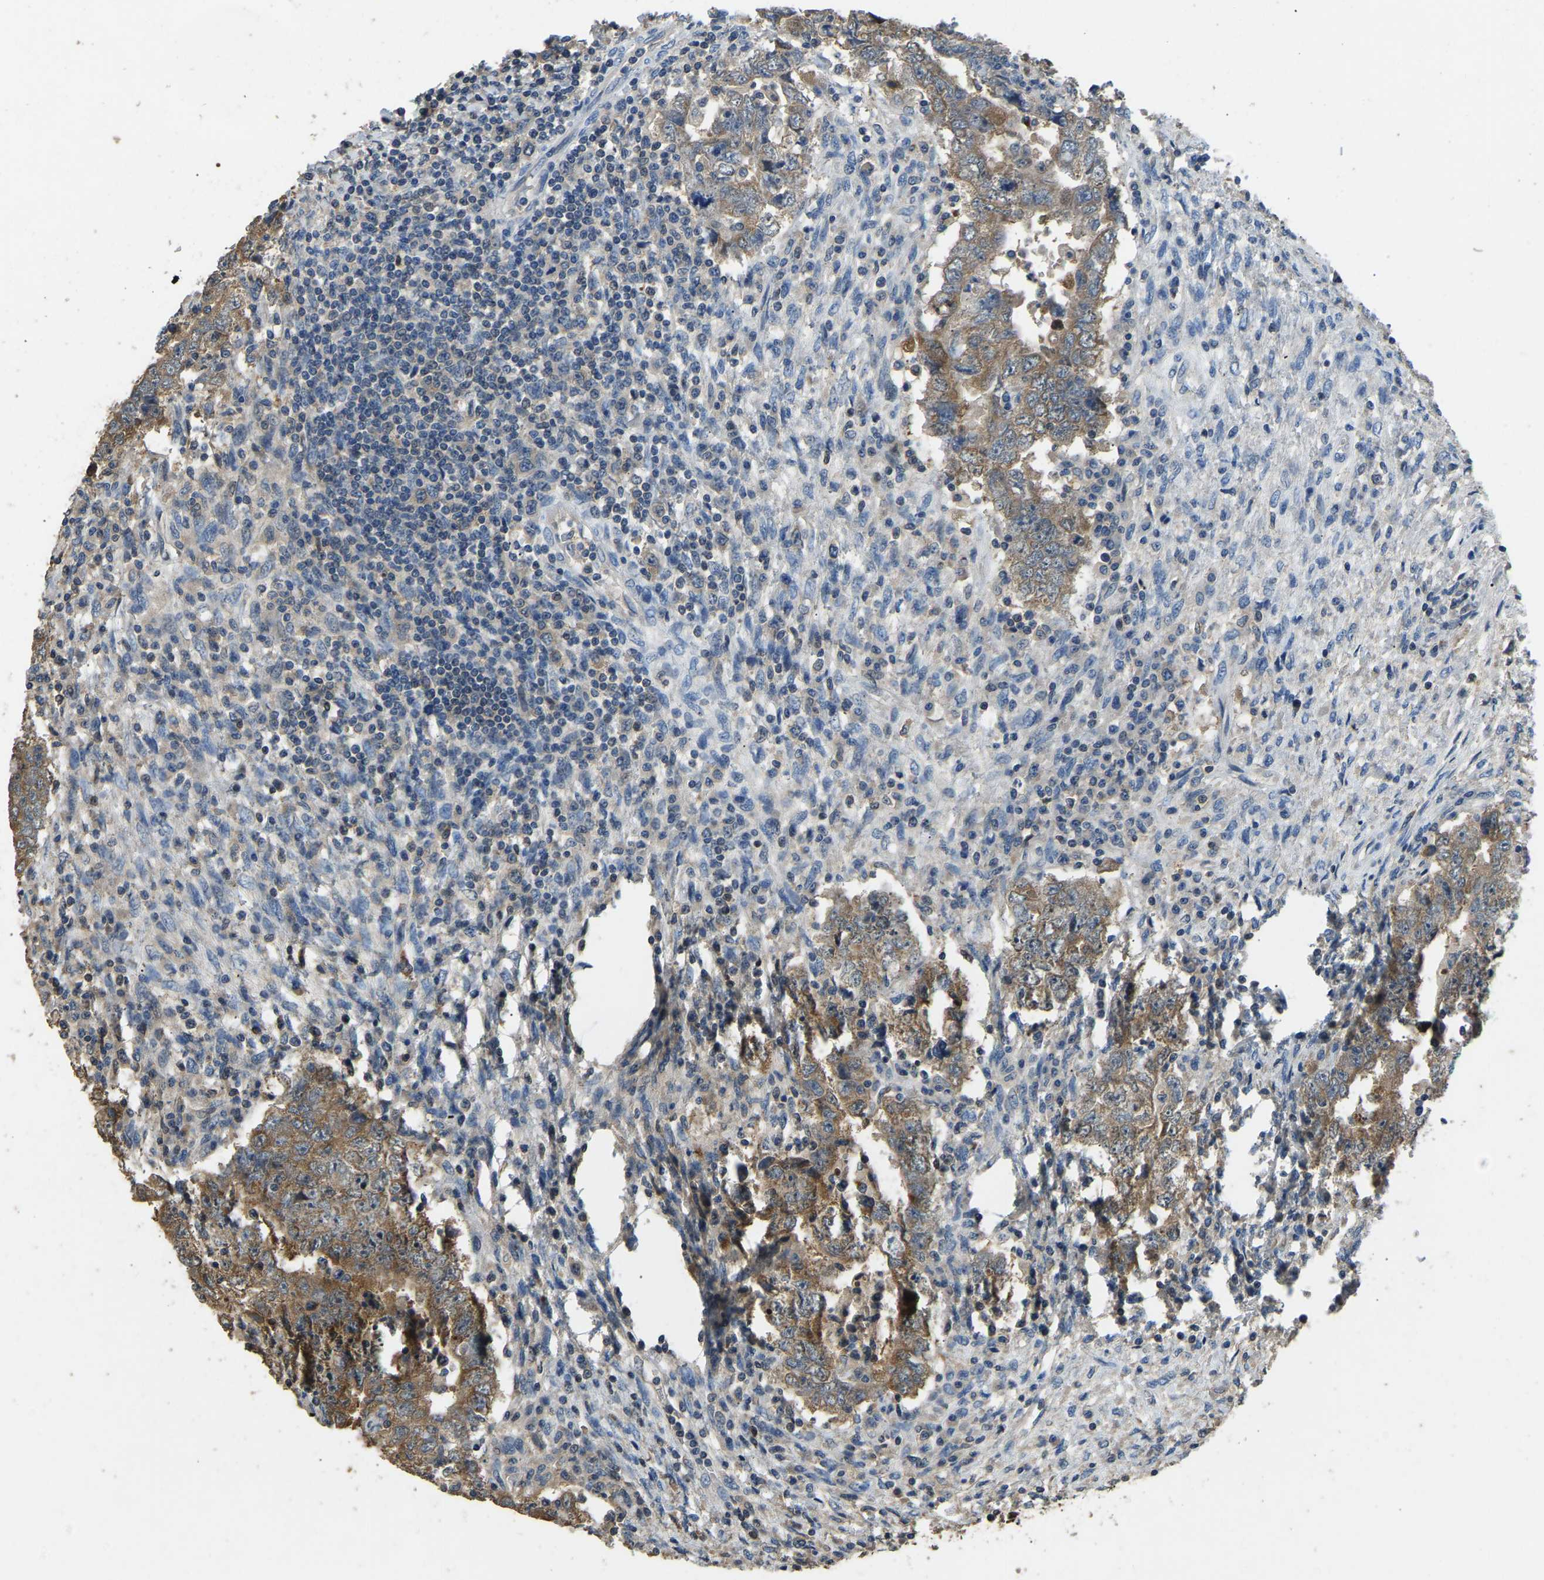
{"staining": {"intensity": "moderate", "quantity": ">75%", "location": "cytoplasmic/membranous"}, "tissue": "testis cancer", "cell_type": "Tumor cells", "image_type": "cancer", "snomed": [{"axis": "morphology", "description": "Carcinoma, Embryonal, NOS"}, {"axis": "topography", "description": "Testis"}], "caption": "Immunohistochemistry (IHC) of embryonal carcinoma (testis) reveals medium levels of moderate cytoplasmic/membranous staining in approximately >75% of tumor cells.", "gene": "TUFM", "patient": {"sex": "male", "age": 26}}